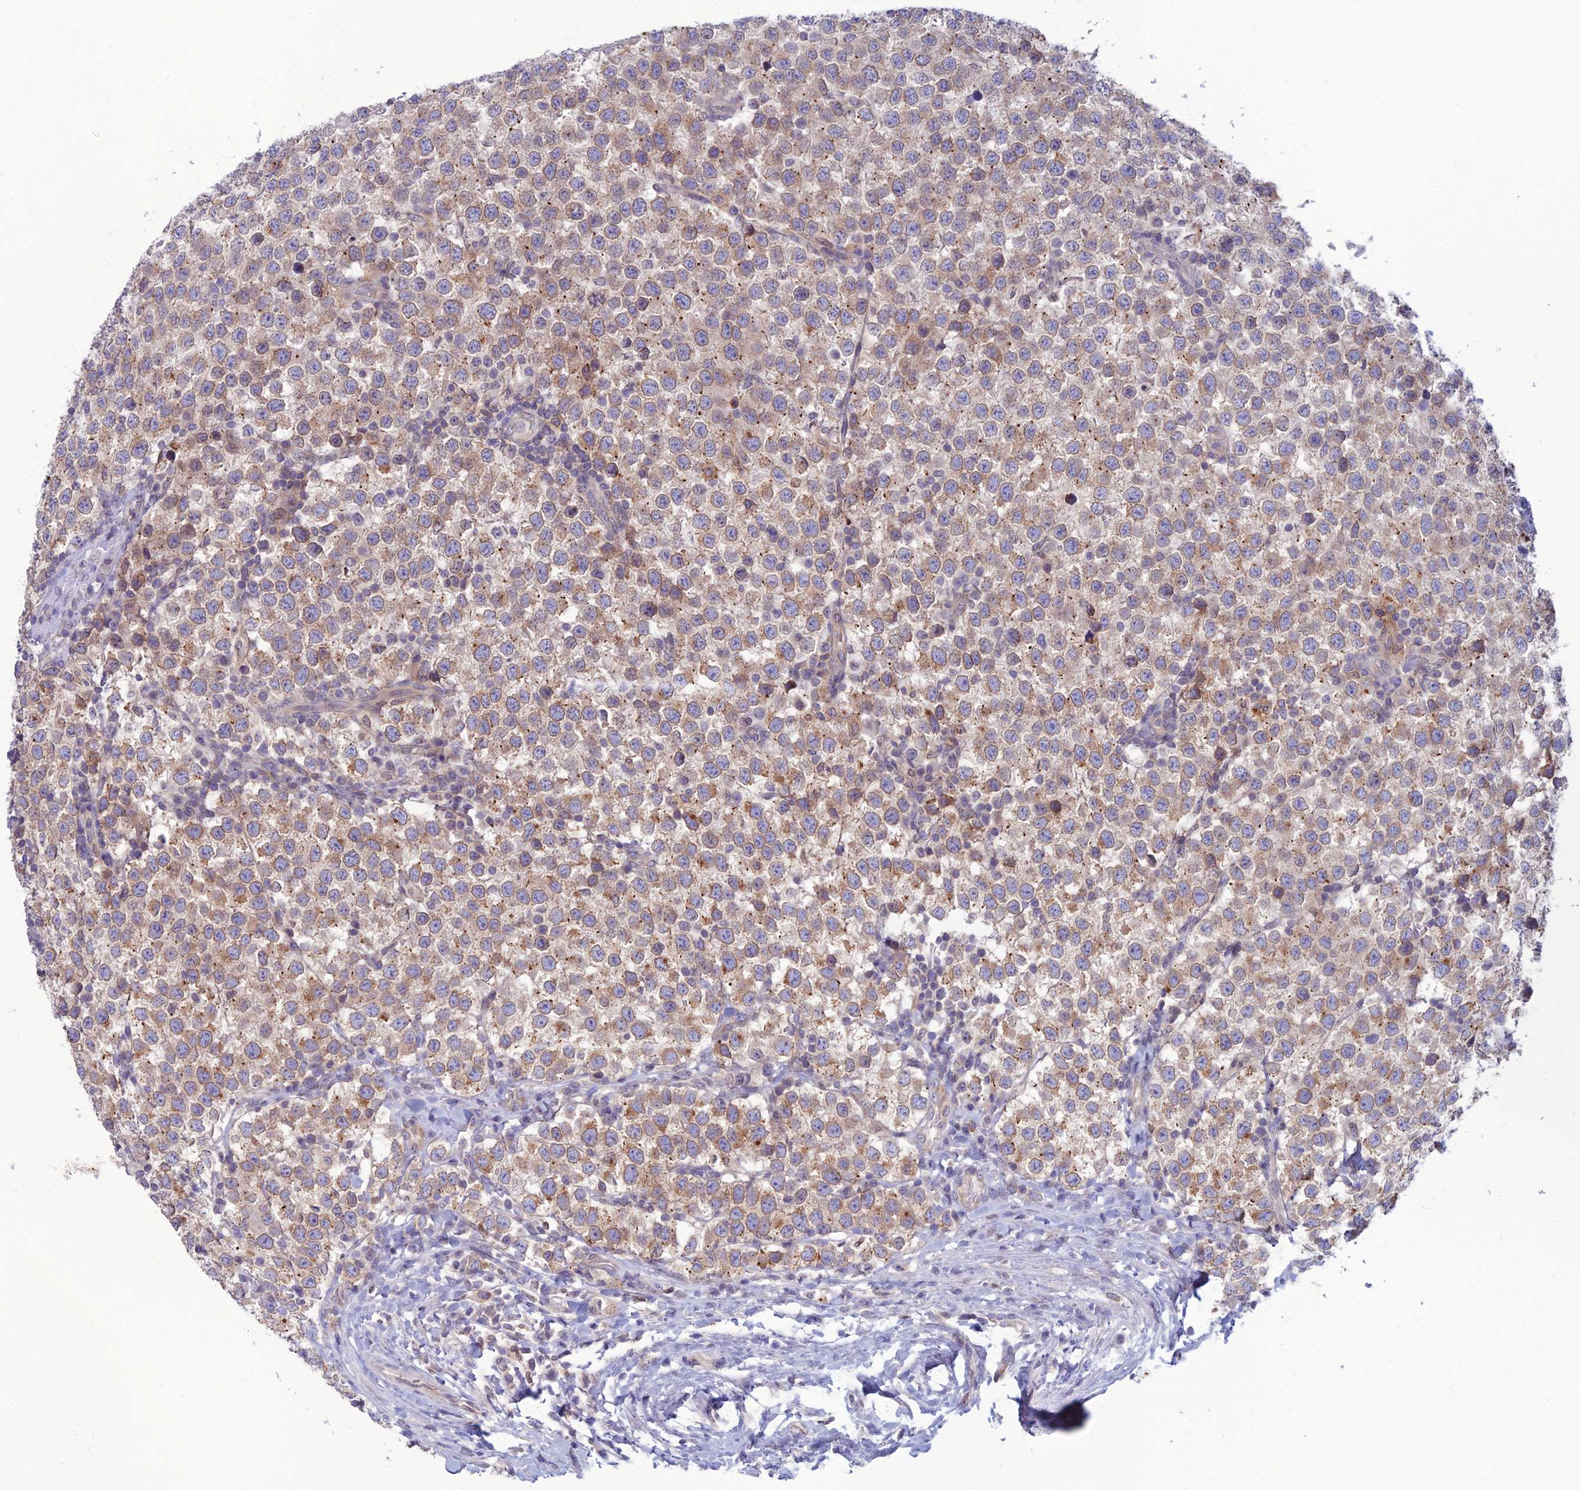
{"staining": {"intensity": "moderate", "quantity": "25%-75%", "location": "cytoplasmic/membranous"}, "tissue": "testis cancer", "cell_type": "Tumor cells", "image_type": "cancer", "snomed": [{"axis": "morphology", "description": "Seminoma, NOS"}, {"axis": "topography", "description": "Testis"}], "caption": "DAB immunohistochemical staining of seminoma (testis) displays moderate cytoplasmic/membranous protein positivity in approximately 25%-75% of tumor cells.", "gene": "WDR46", "patient": {"sex": "male", "age": 34}}